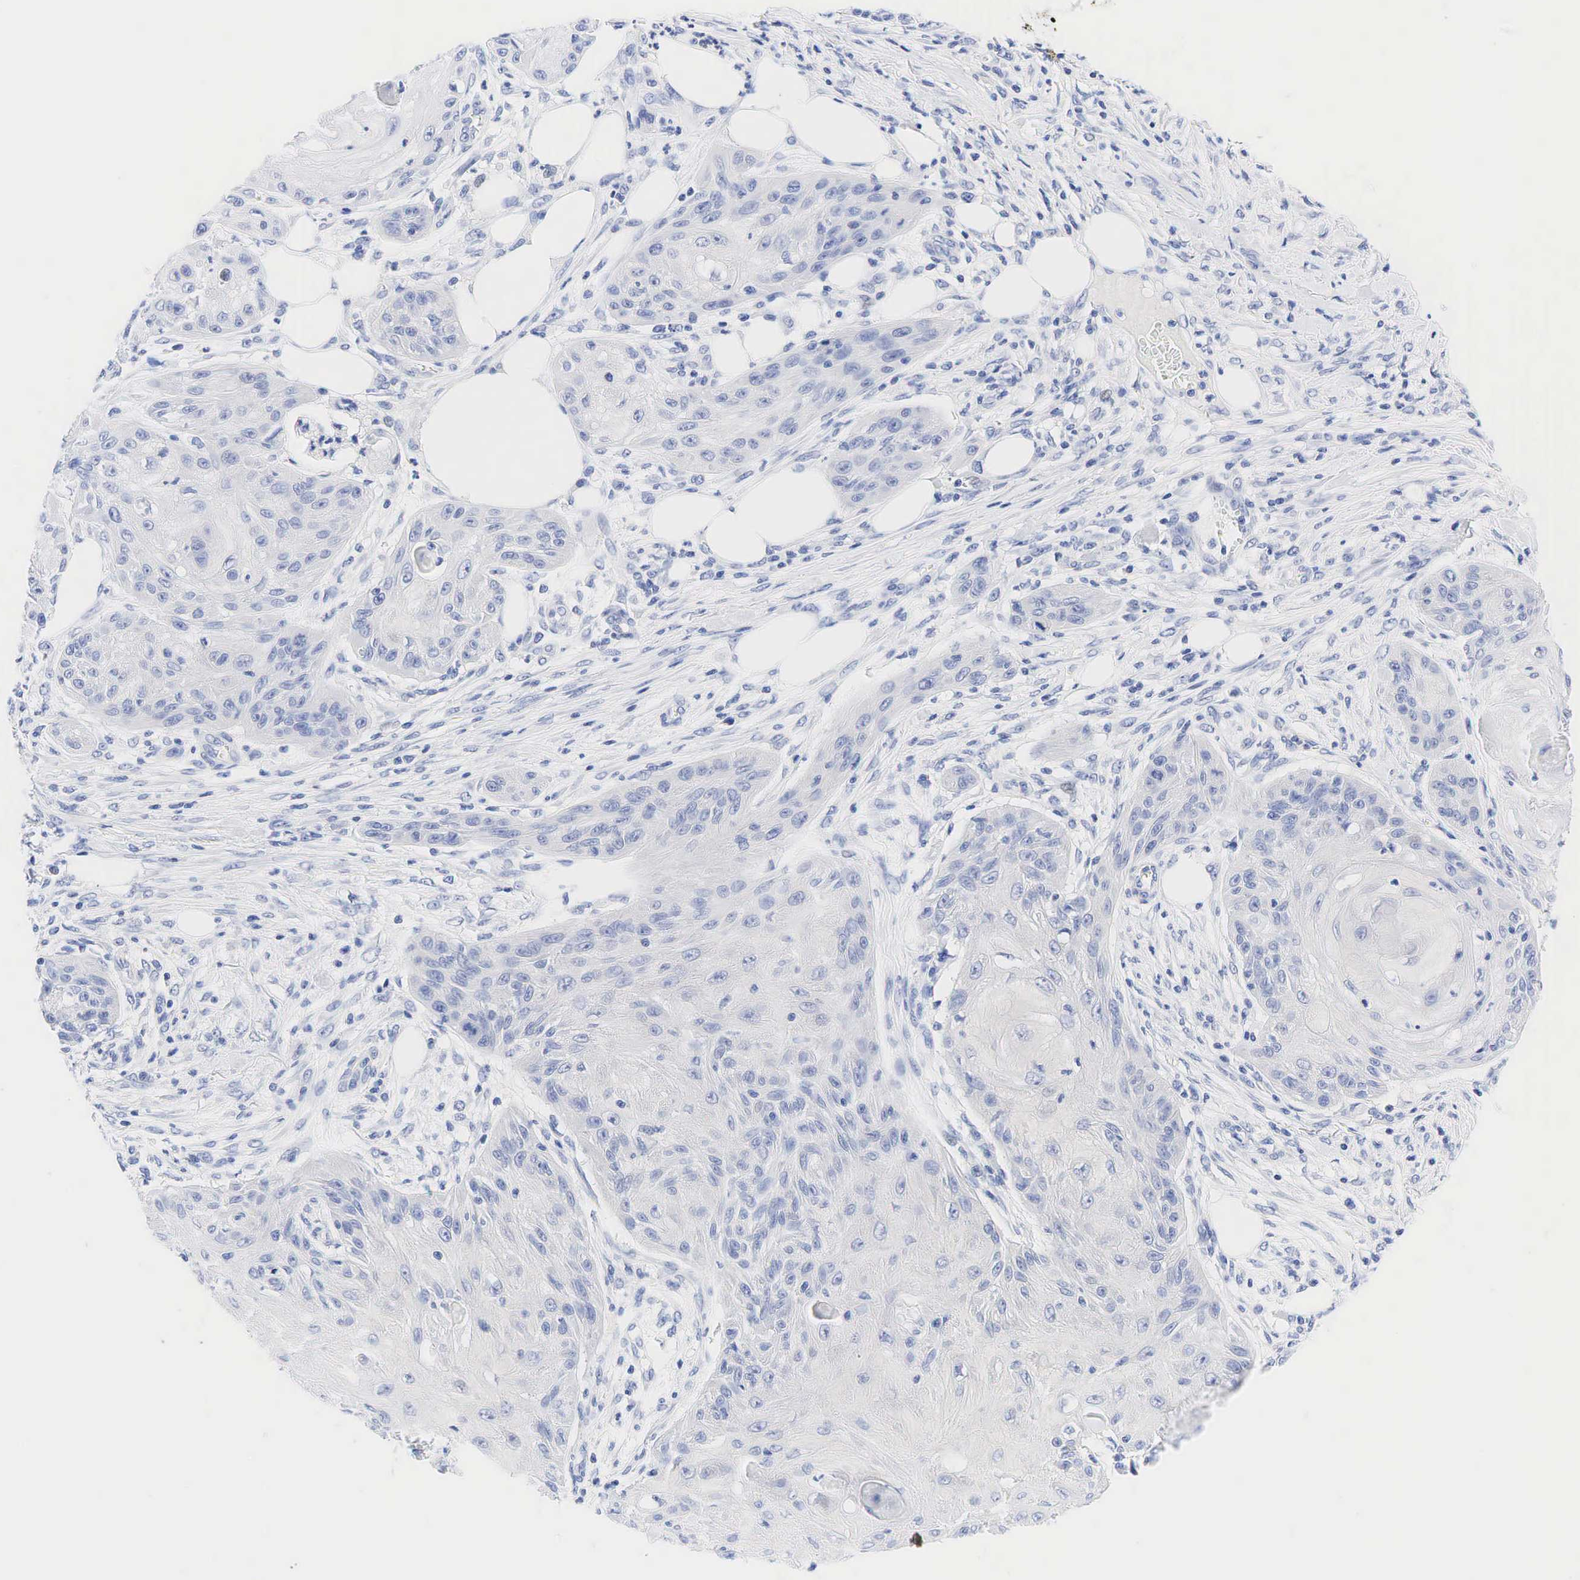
{"staining": {"intensity": "negative", "quantity": "none", "location": "none"}, "tissue": "skin cancer", "cell_type": "Tumor cells", "image_type": "cancer", "snomed": [{"axis": "morphology", "description": "Squamous cell carcinoma, NOS"}, {"axis": "topography", "description": "Skin"}, {"axis": "topography", "description": "Anal"}], "caption": "Squamous cell carcinoma (skin) was stained to show a protein in brown. There is no significant expression in tumor cells. (DAB (3,3'-diaminobenzidine) immunohistochemistry (IHC), high magnification).", "gene": "AR", "patient": {"sex": "male", "age": 61}}